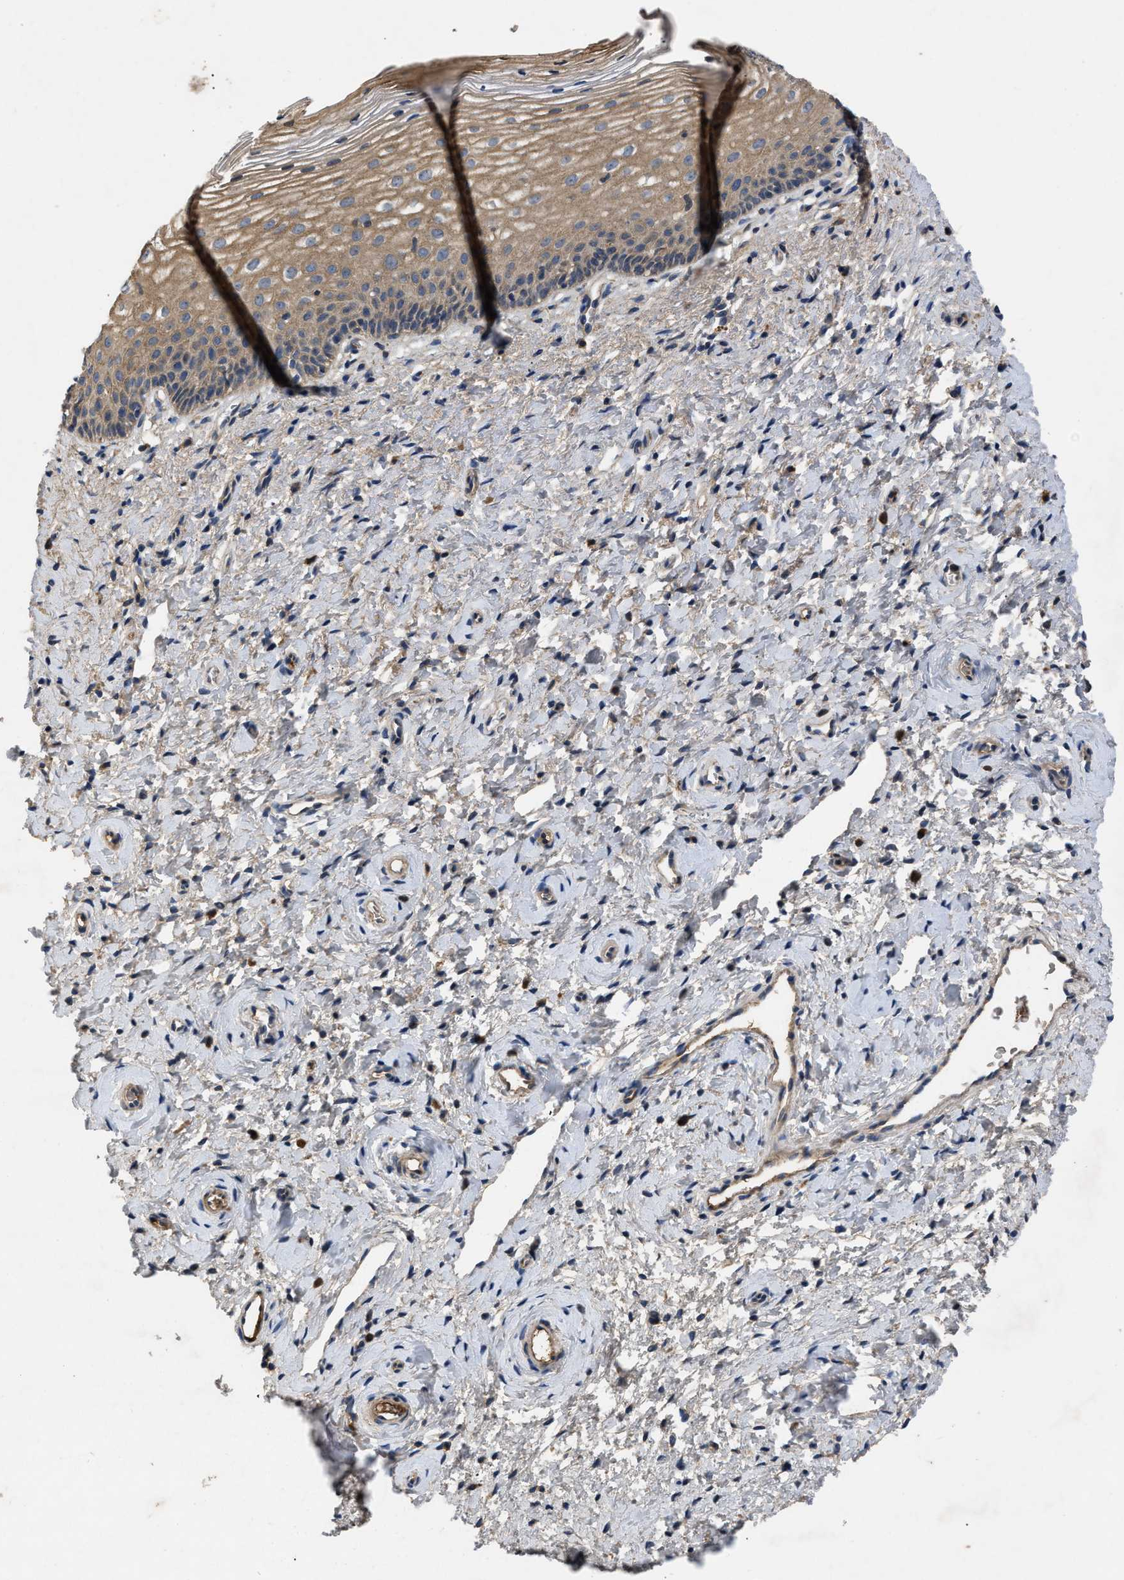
{"staining": {"intensity": "moderate", "quantity": ">75%", "location": "cytoplasmic/membranous"}, "tissue": "cervix", "cell_type": "Glandular cells", "image_type": "normal", "snomed": [{"axis": "morphology", "description": "Normal tissue, NOS"}, {"axis": "topography", "description": "Cervix"}], "caption": "A high-resolution histopathology image shows IHC staining of unremarkable cervix, which displays moderate cytoplasmic/membranous expression in about >75% of glandular cells. Using DAB (brown) and hematoxylin (blue) stains, captured at high magnification using brightfield microscopy.", "gene": "VPS4A", "patient": {"sex": "female", "age": 72}}